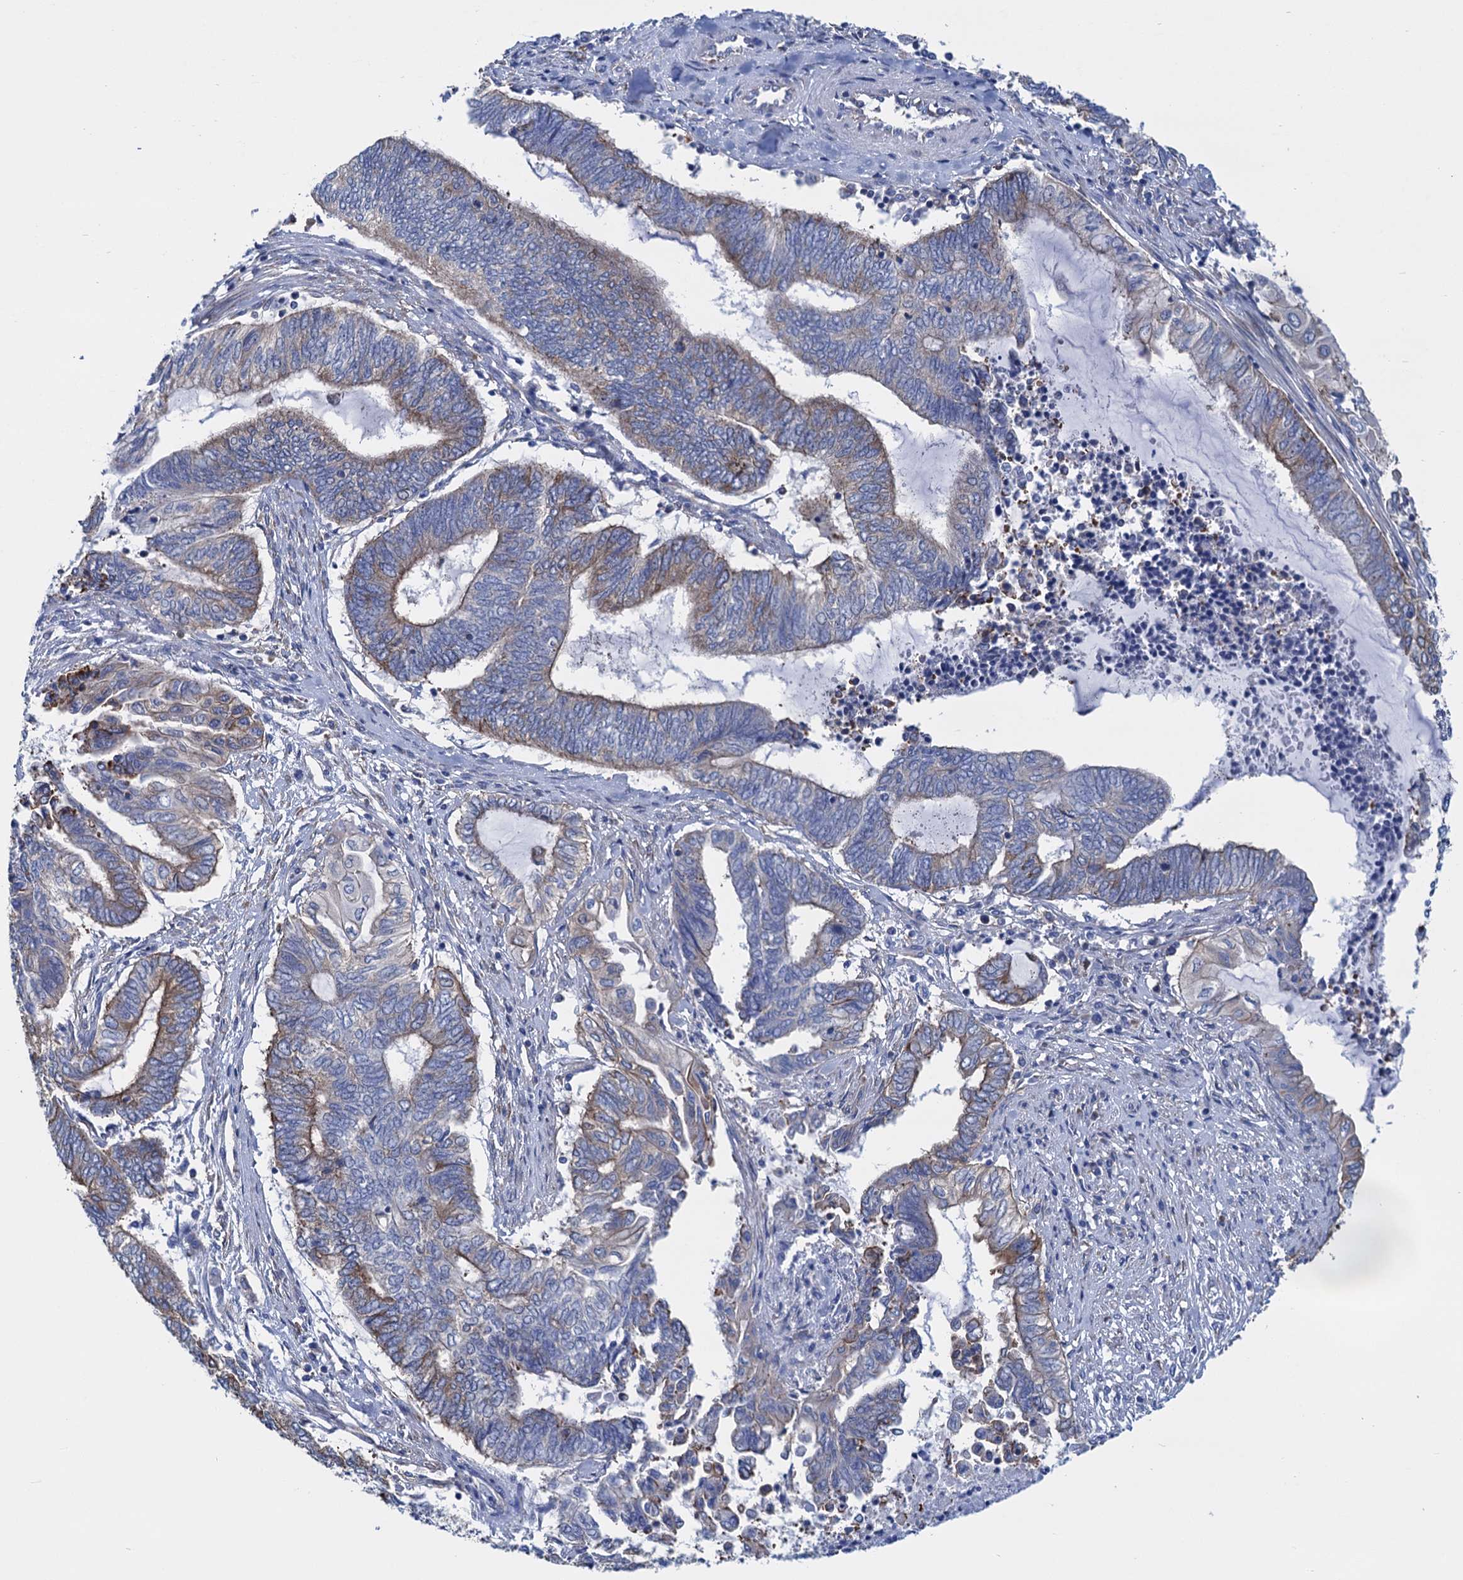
{"staining": {"intensity": "weak", "quantity": "<25%", "location": "cytoplasmic/membranous"}, "tissue": "endometrial cancer", "cell_type": "Tumor cells", "image_type": "cancer", "snomed": [{"axis": "morphology", "description": "Adenocarcinoma, NOS"}, {"axis": "topography", "description": "Uterus"}, {"axis": "topography", "description": "Endometrium"}], "caption": "Endometrial cancer (adenocarcinoma) stained for a protein using immunohistochemistry (IHC) shows no positivity tumor cells.", "gene": "SLC12A7", "patient": {"sex": "female", "age": 70}}